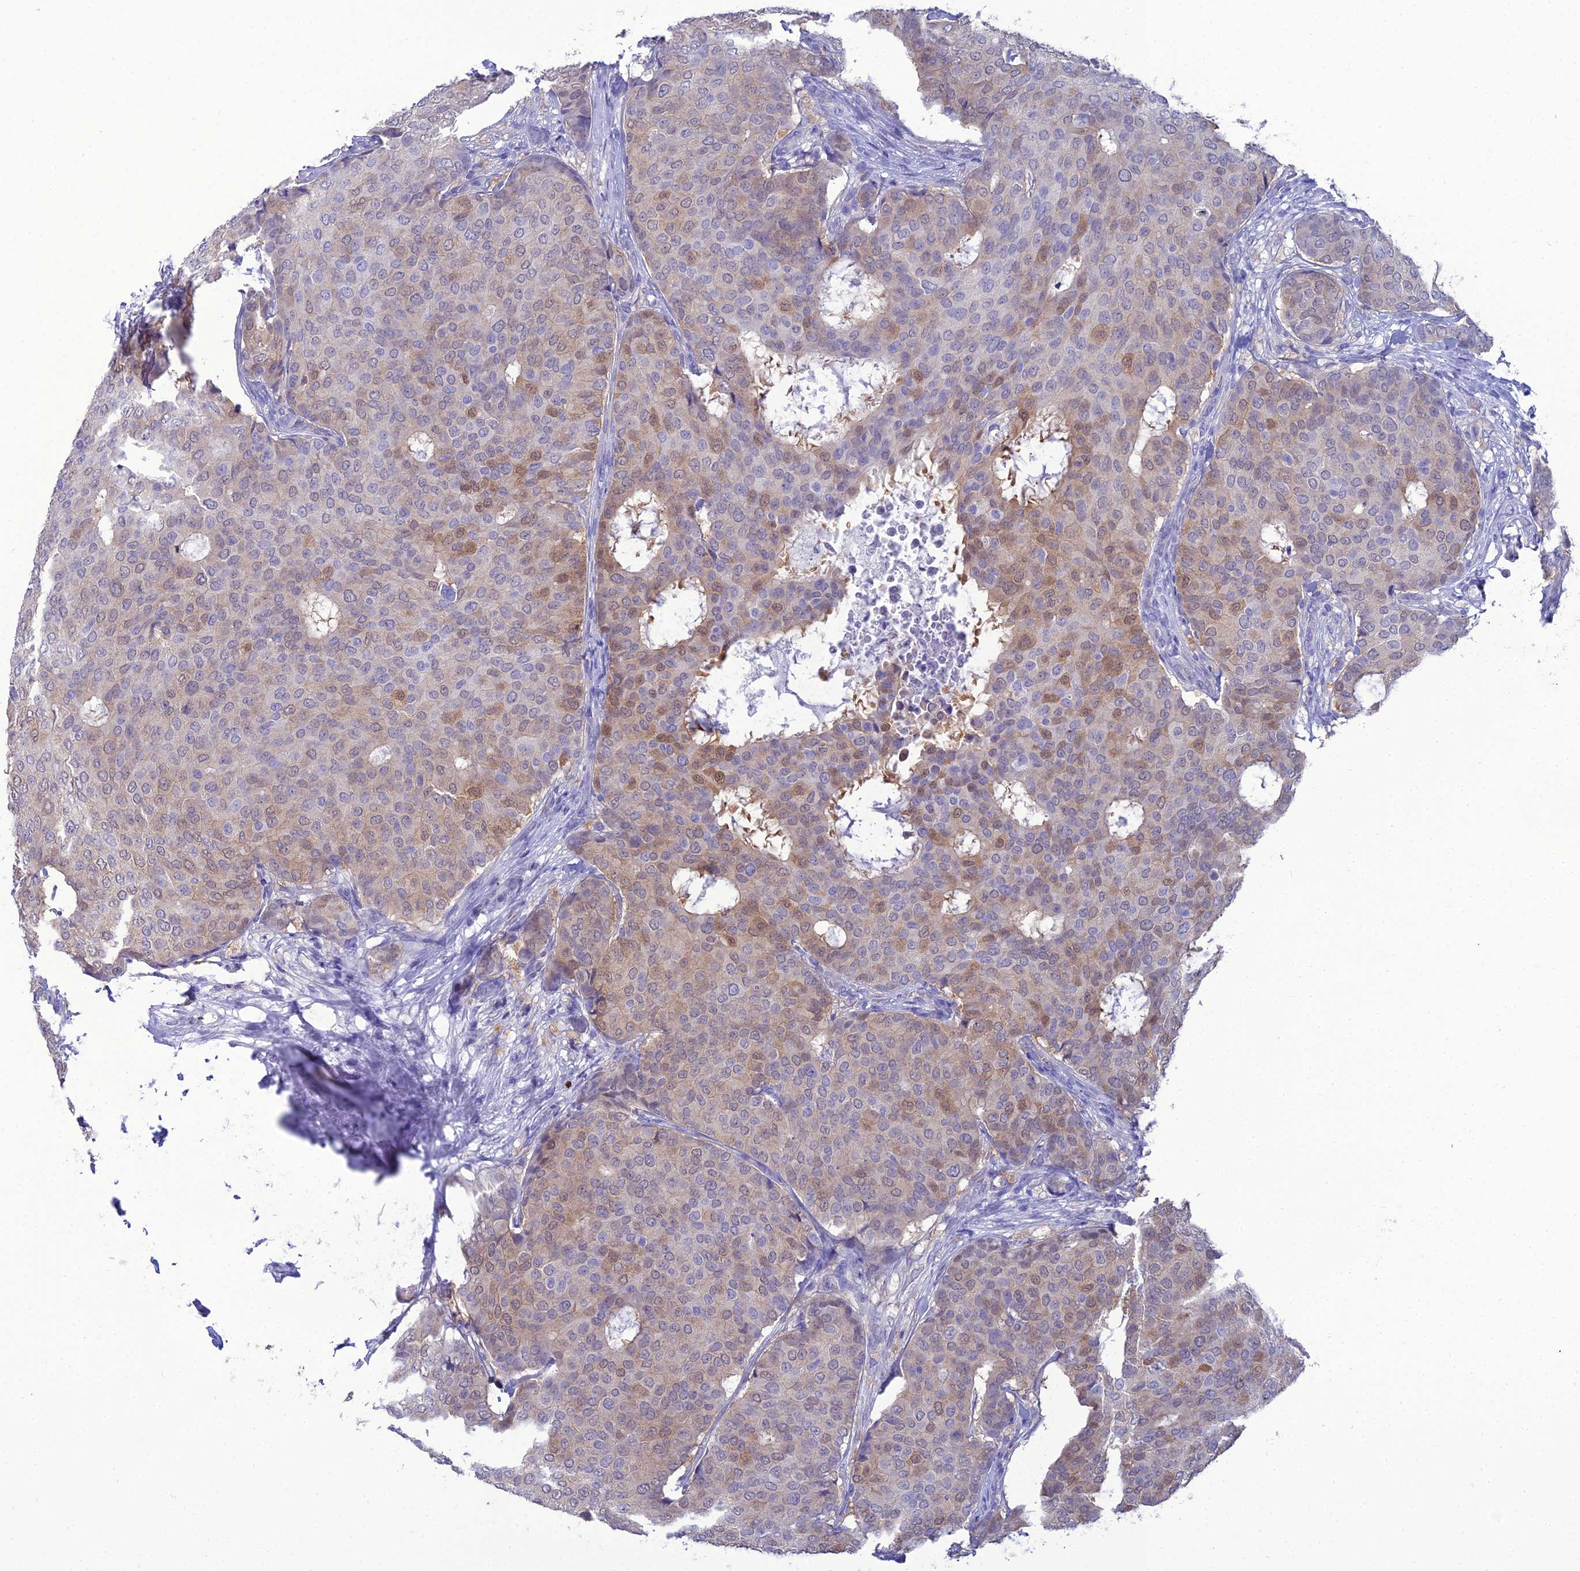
{"staining": {"intensity": "moderate", "quantity": "<25%", "location": "cytoplasmic/membranous,nuclear"}, "tissue": "breast cancer", "cell_type": "Tumor cells", "image_type": "cancer", "snomed": [{"axis": "morphology", "description": "Duct carcinoma"}, {"axis": "topography", "description": "Breast"}], "caption": "Moderate cytoplasmic/membranous and nuclear staining is present in about <25% of tumor cells in breast cancer.", "gene": "GNPNAT1", "patient": {"sex": "female", "age": 75}}